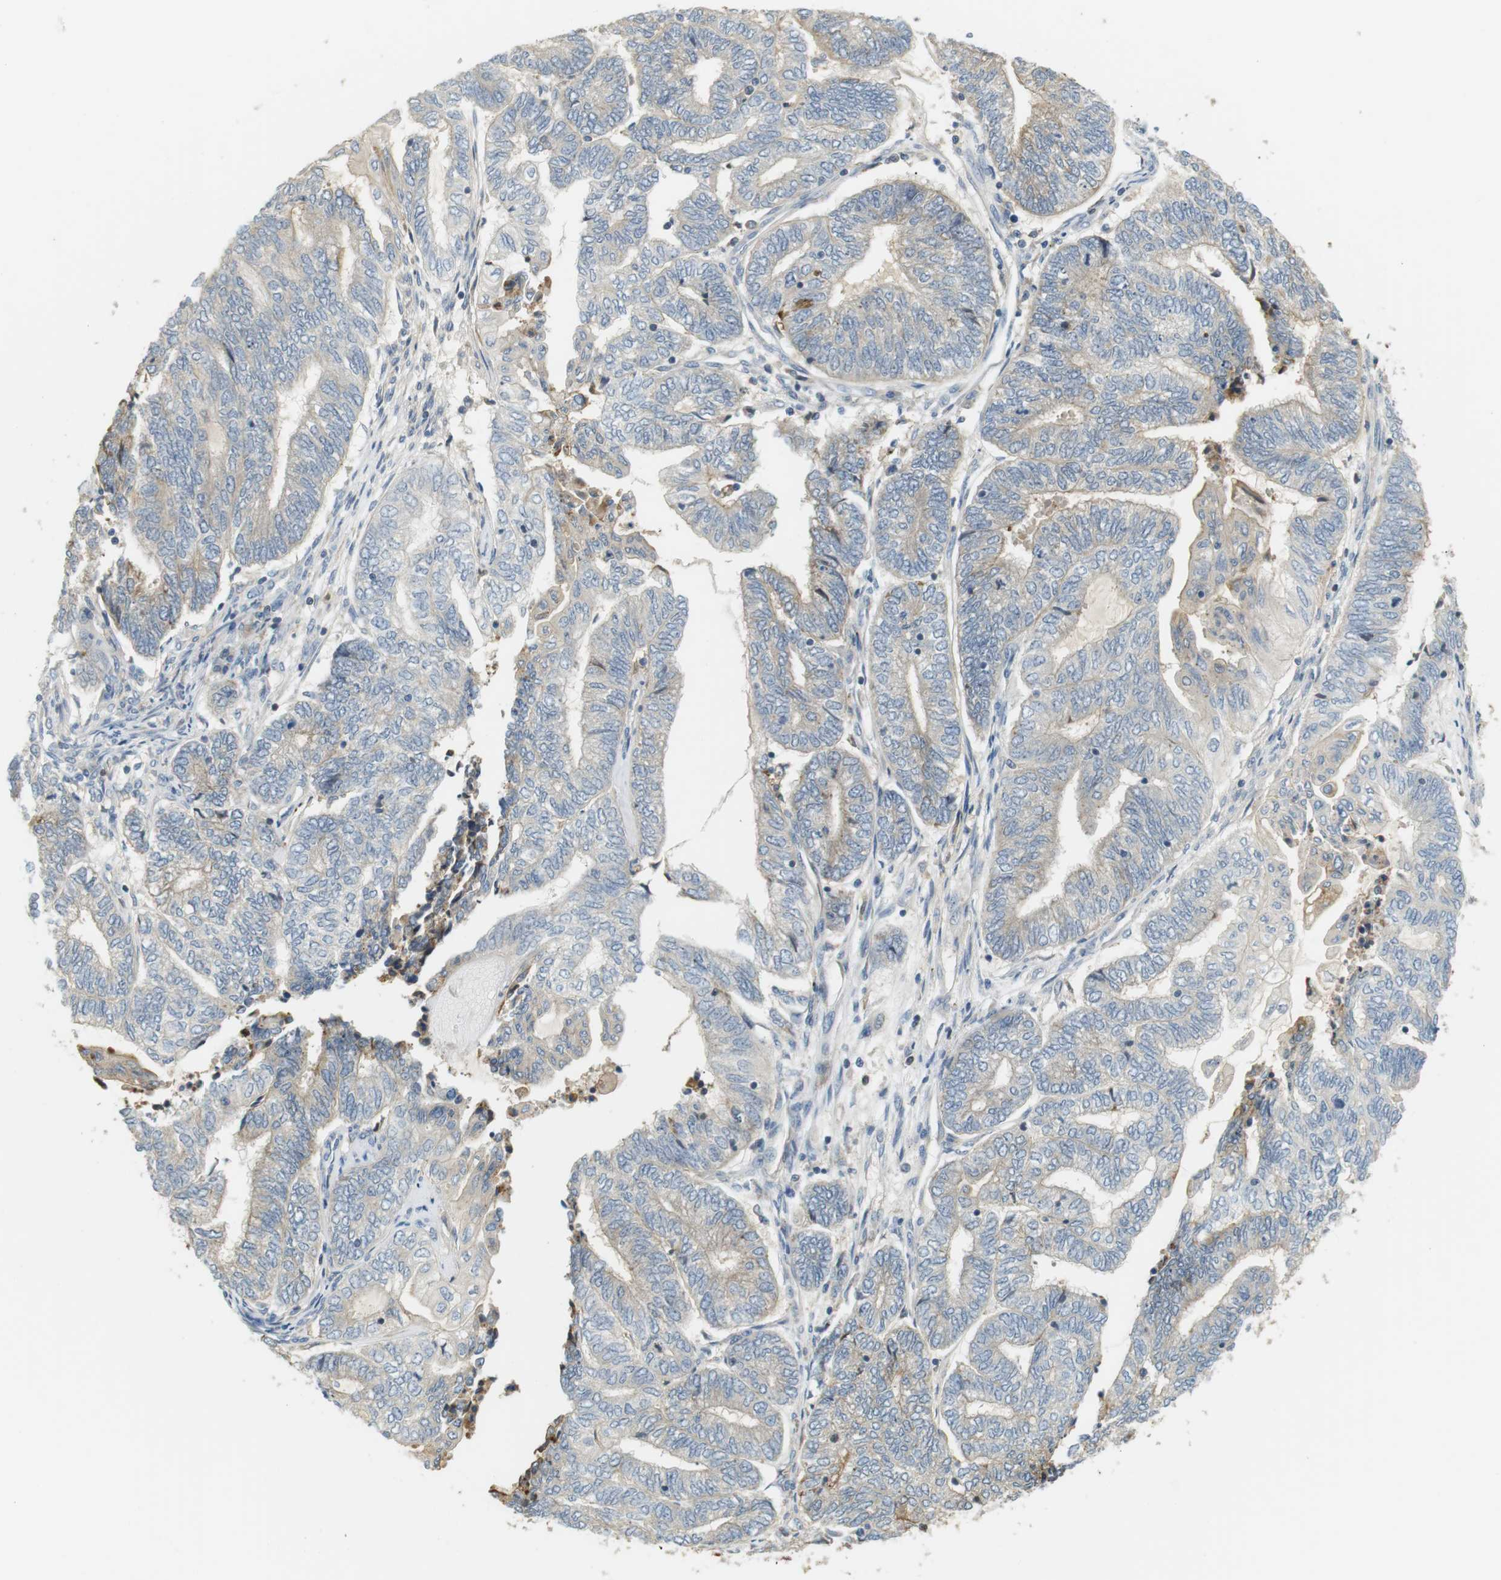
{"staining": {"intensity": "weak", "quantity": "<25%", "location": "cytoplasmic/membranous"}, "tissue": "endometrial cancer", "cell_type": "Tumor cells", "image_type": "cancer", "snomed": [{"axis": "morphology", "description": "Adenocarcinoma, NOS"}, {"axis": "topography", "description": "Uterus"}, {"axis": "topography", "description": "Endometrium"}], "caption": "Immunohistochemical staining of human adenocarcinoma (endometrial) displays no significant staining in tumor cells. (Brightfield microscopy of DAB (3,3'-diaminobenzidine) immunohistochemistry at high magnification).", "gene": "P2RY1", "patient": {"sex": "female", "age": 70}}